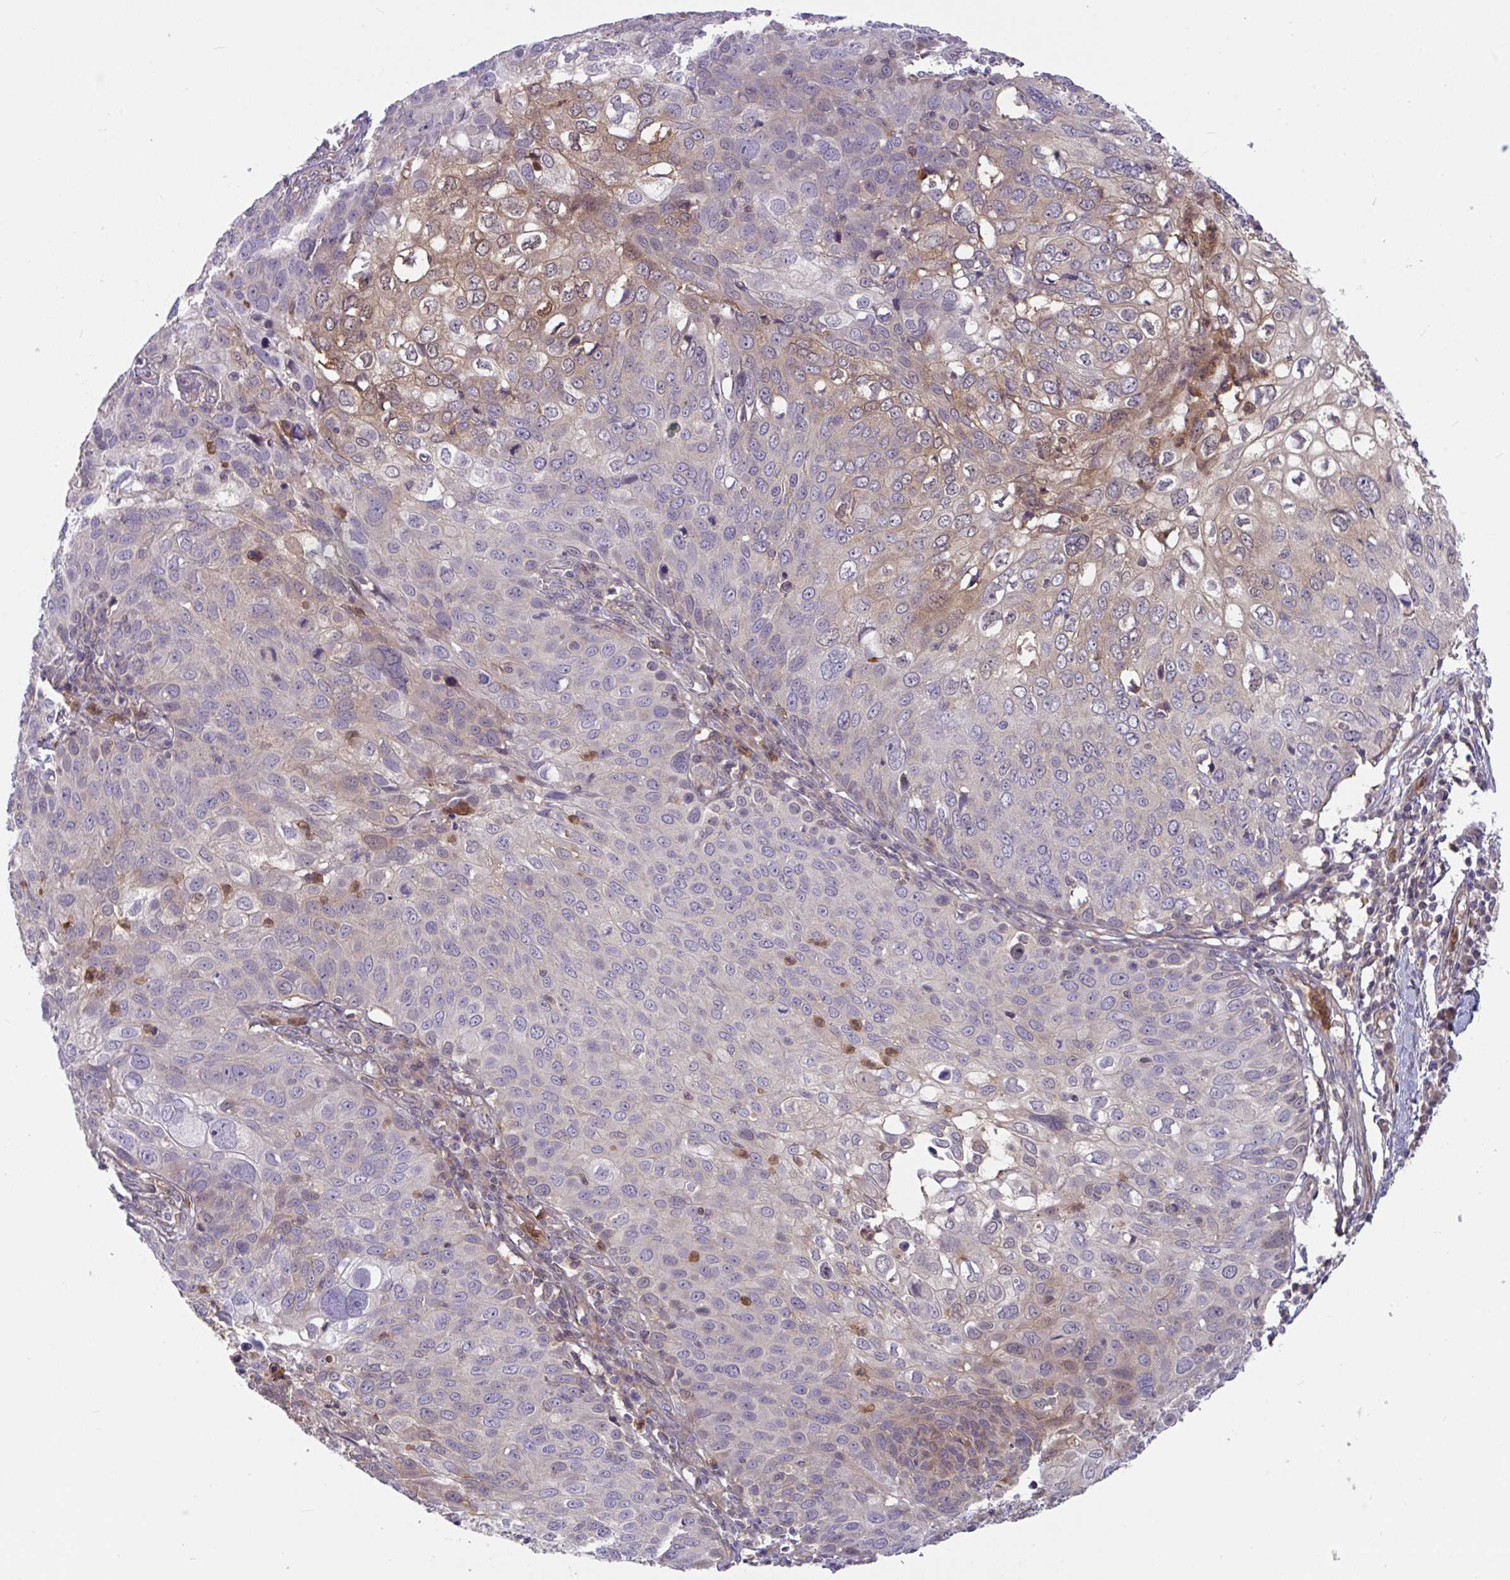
{"staining": {"intensity": "moderate", "quantity": "<25%", "location": "cytoplasmic/membranous,nuclear"}, "tissue": "skin cancer", "cell_type": "Tumor cells", "image_type": "cancer", "snomed": [{"axis": "morphology", "description": "Squamous cell carcinoma, NOS"}, {"axis": "topography", "description": "Skin"}], "caption": "Protein staining demonstrates moderate cytoplasmic/membranous and nuclear expression in about <25% of tumor cells in skin cancer (squamous cell carcinoma). The protein is stained brown, and the nuclei are stained in blue (DAB IHC with brightfield microscopy, high magnification).", "gene": "LMNTD2", "patient": {"sex": "male", "age": 87}}